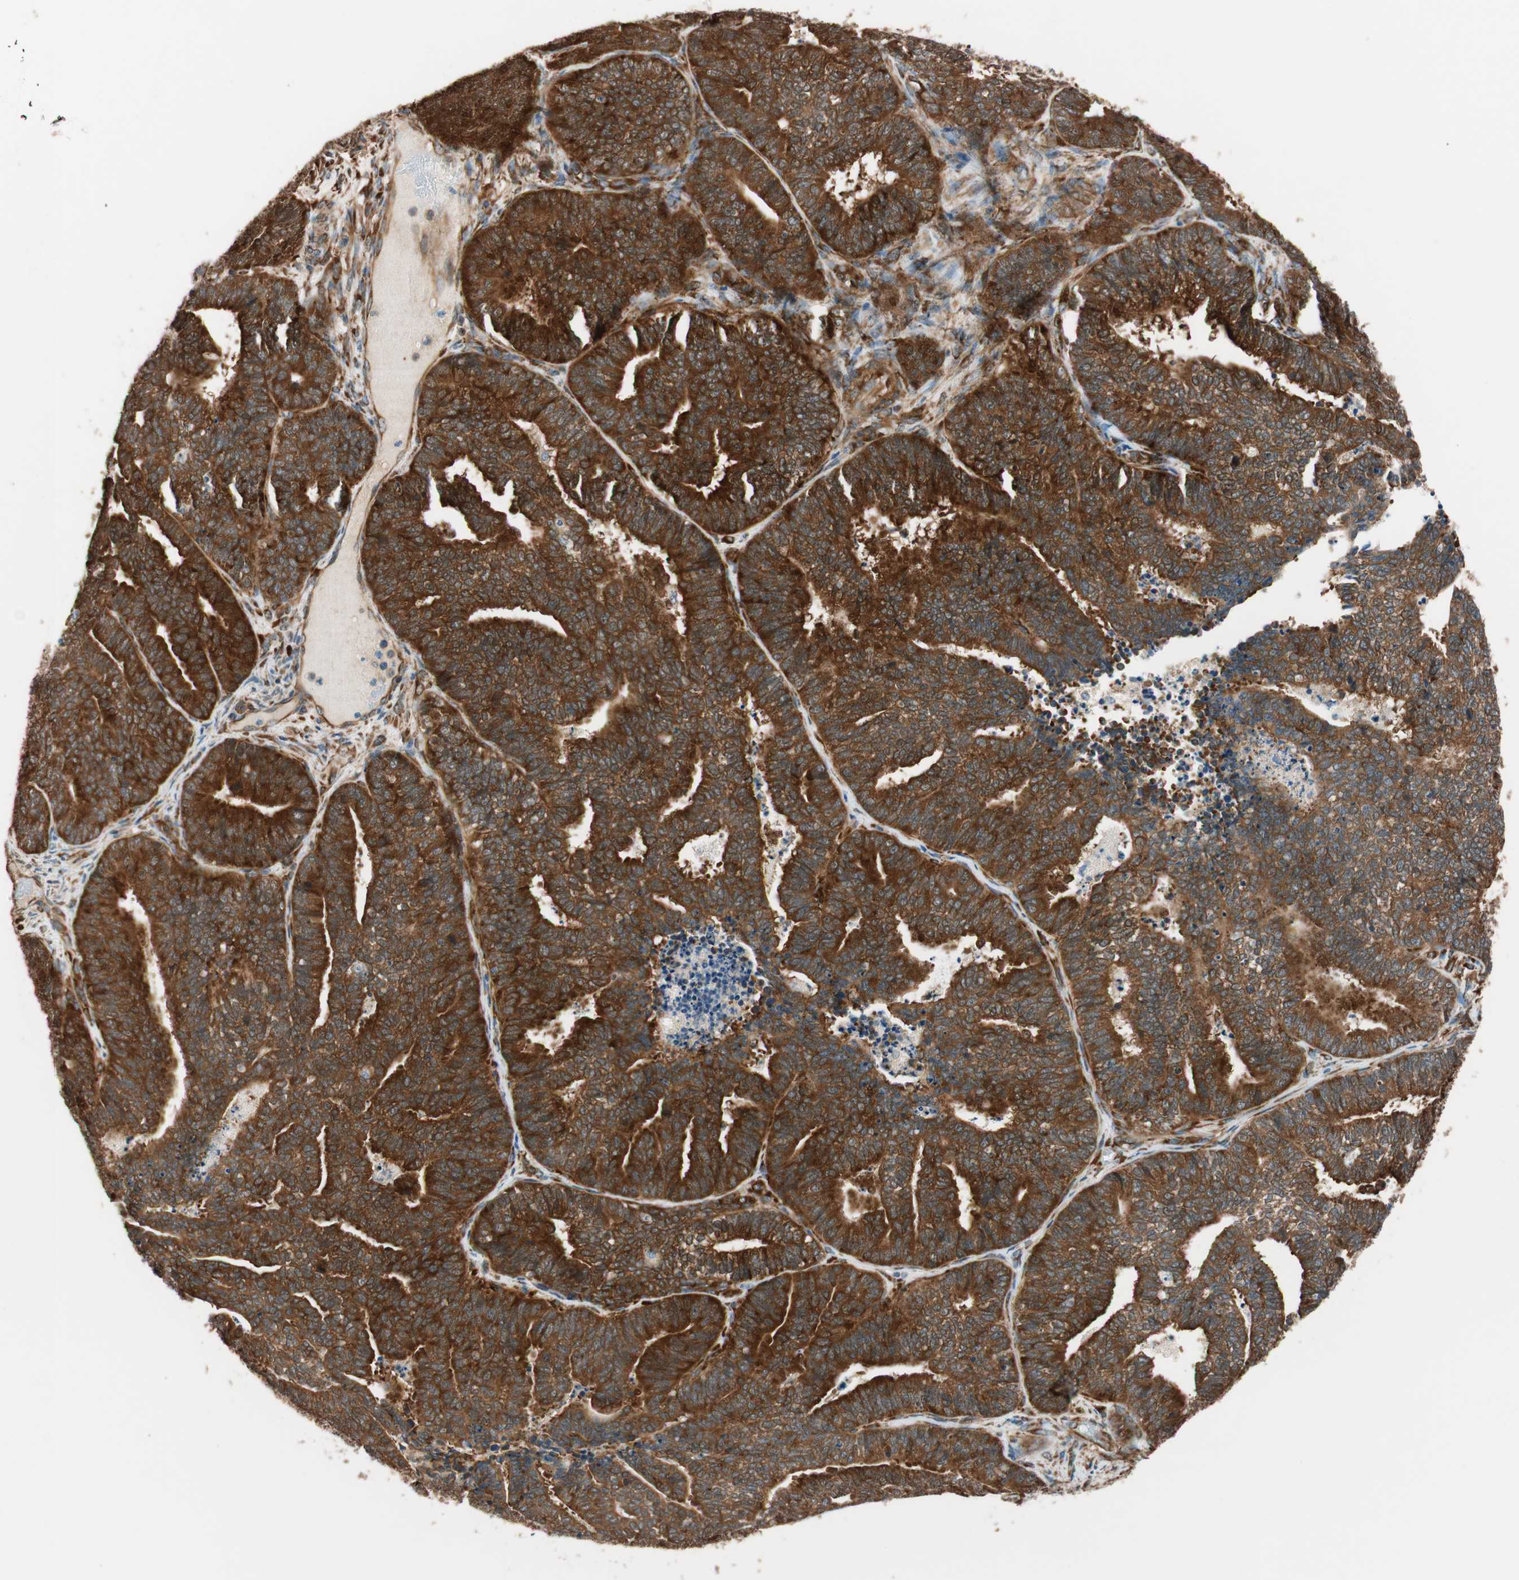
{"staining": {"intensity": "strong", "quantity": ">75%", "location": "cytoplasmic/membranous"}, "tissue": "endometrial cancer", "cell_type": "Tumor cells", "image_type": "cancer", "snomed": [{"axis": "morphology", "description": "Adenocarcinoma, NOS"}, {"axis": "topography", "description": "Endometrium"}], "caption": "This is a micrograph of IHC staining of endometrial adenocarcinoma, which shows strong expression in the cytoplasmic/membranous of tumor cells.", "gene": "WASL", "patient": {"sex": "female", "age": 70}}